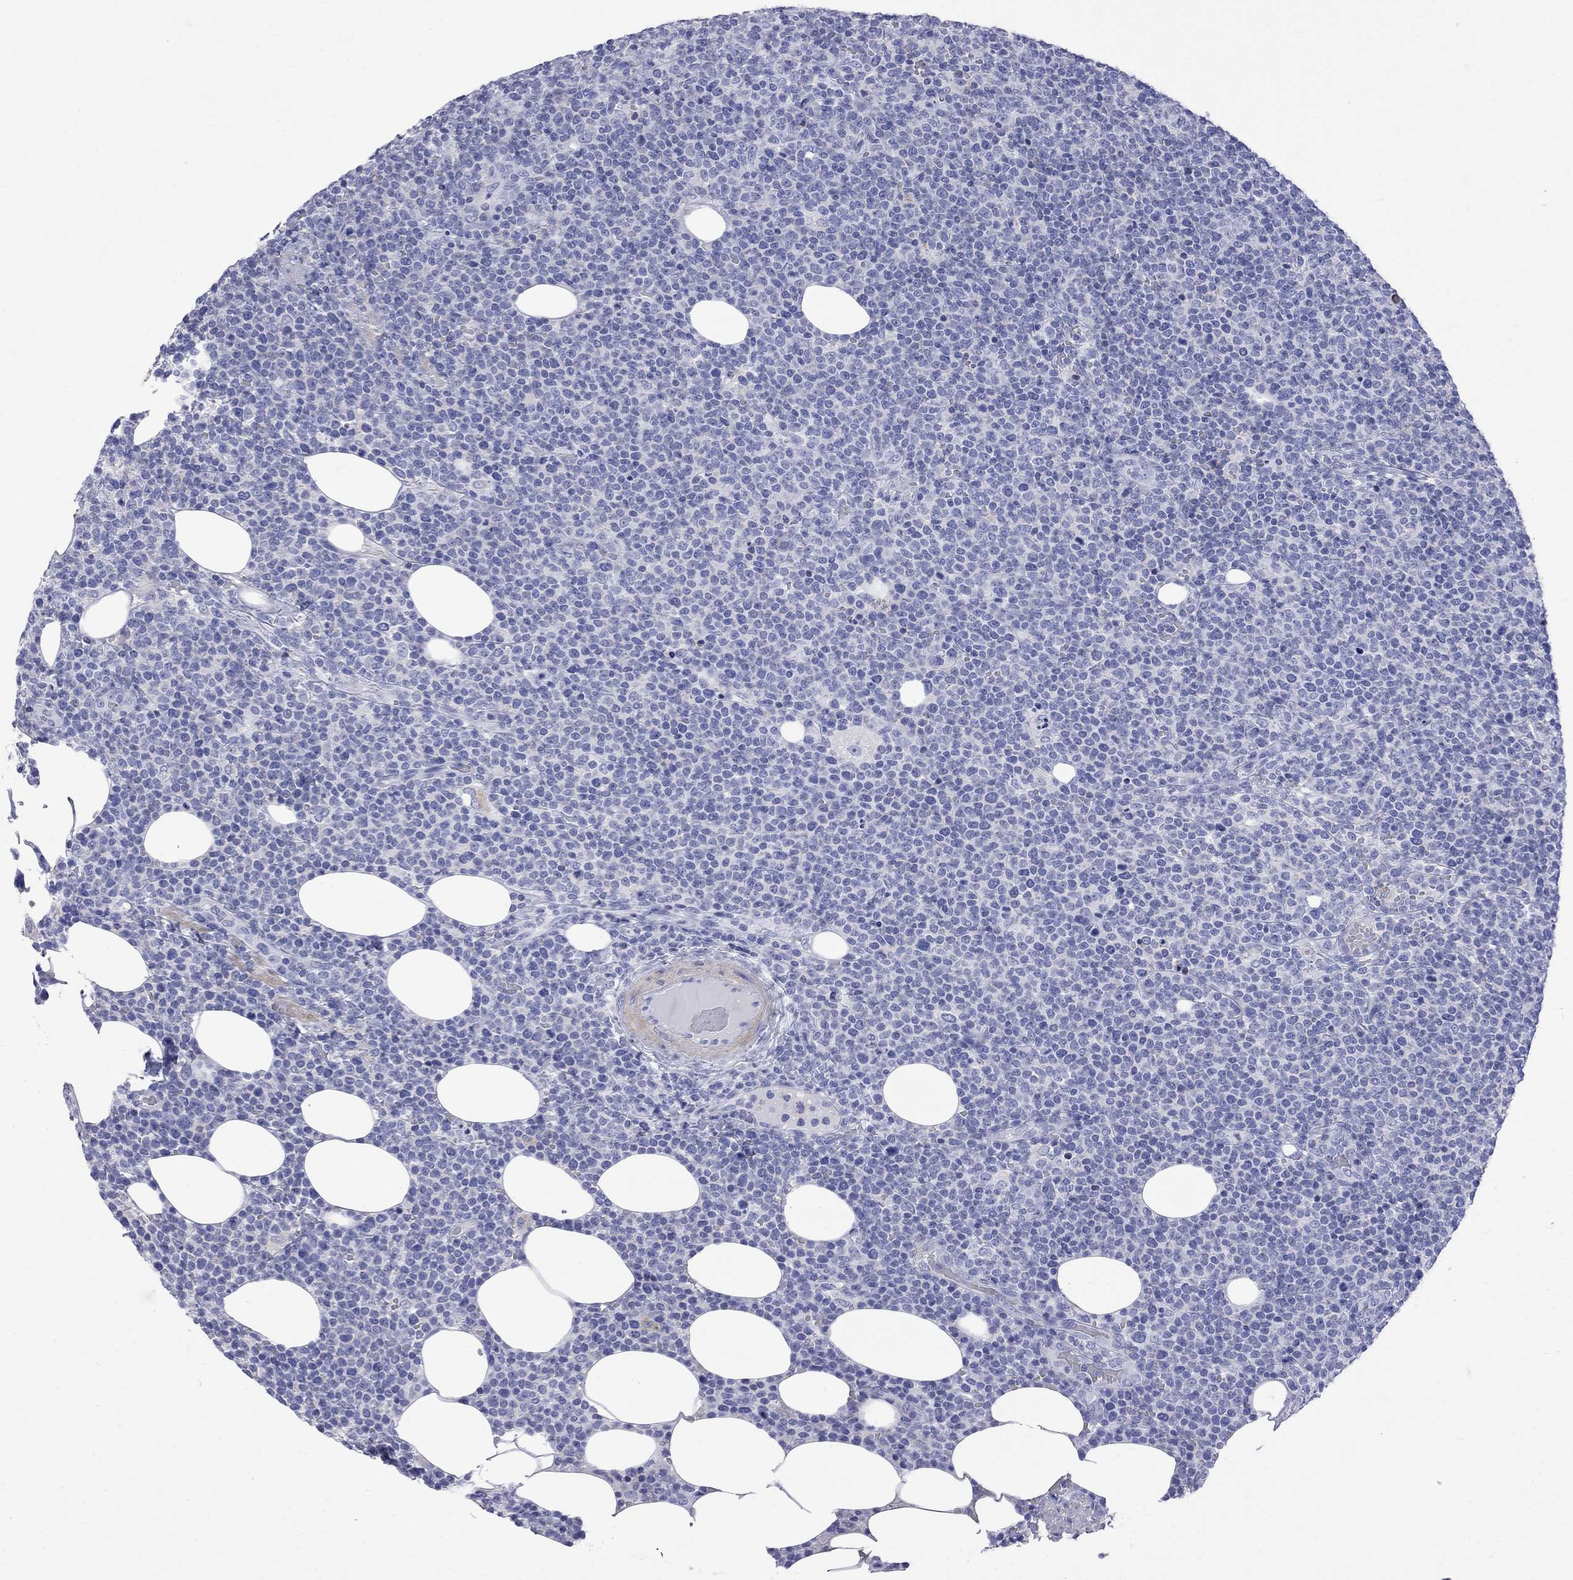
{"staining": {"intensity": "negative", "quantity": "none", "location": "none"}, "tissue": "lymphoma", "cell_type": "Tumor cells", "image_type": "cancer", "snomed": [{"axis": "morphology", "description": "Malignant lymphoma, non-Hodgkin's type, High grade"}, {"axis": "topography", "description": "Lymph node"}], "caption": "High-grade malignant lymphoma, non-Hodgkin's type stained for a protein using immunohistochemistry (IHC) displays no staining tumor cells.", "gene": "S100A3", "patient": {"sex": "male", "age": 61}}